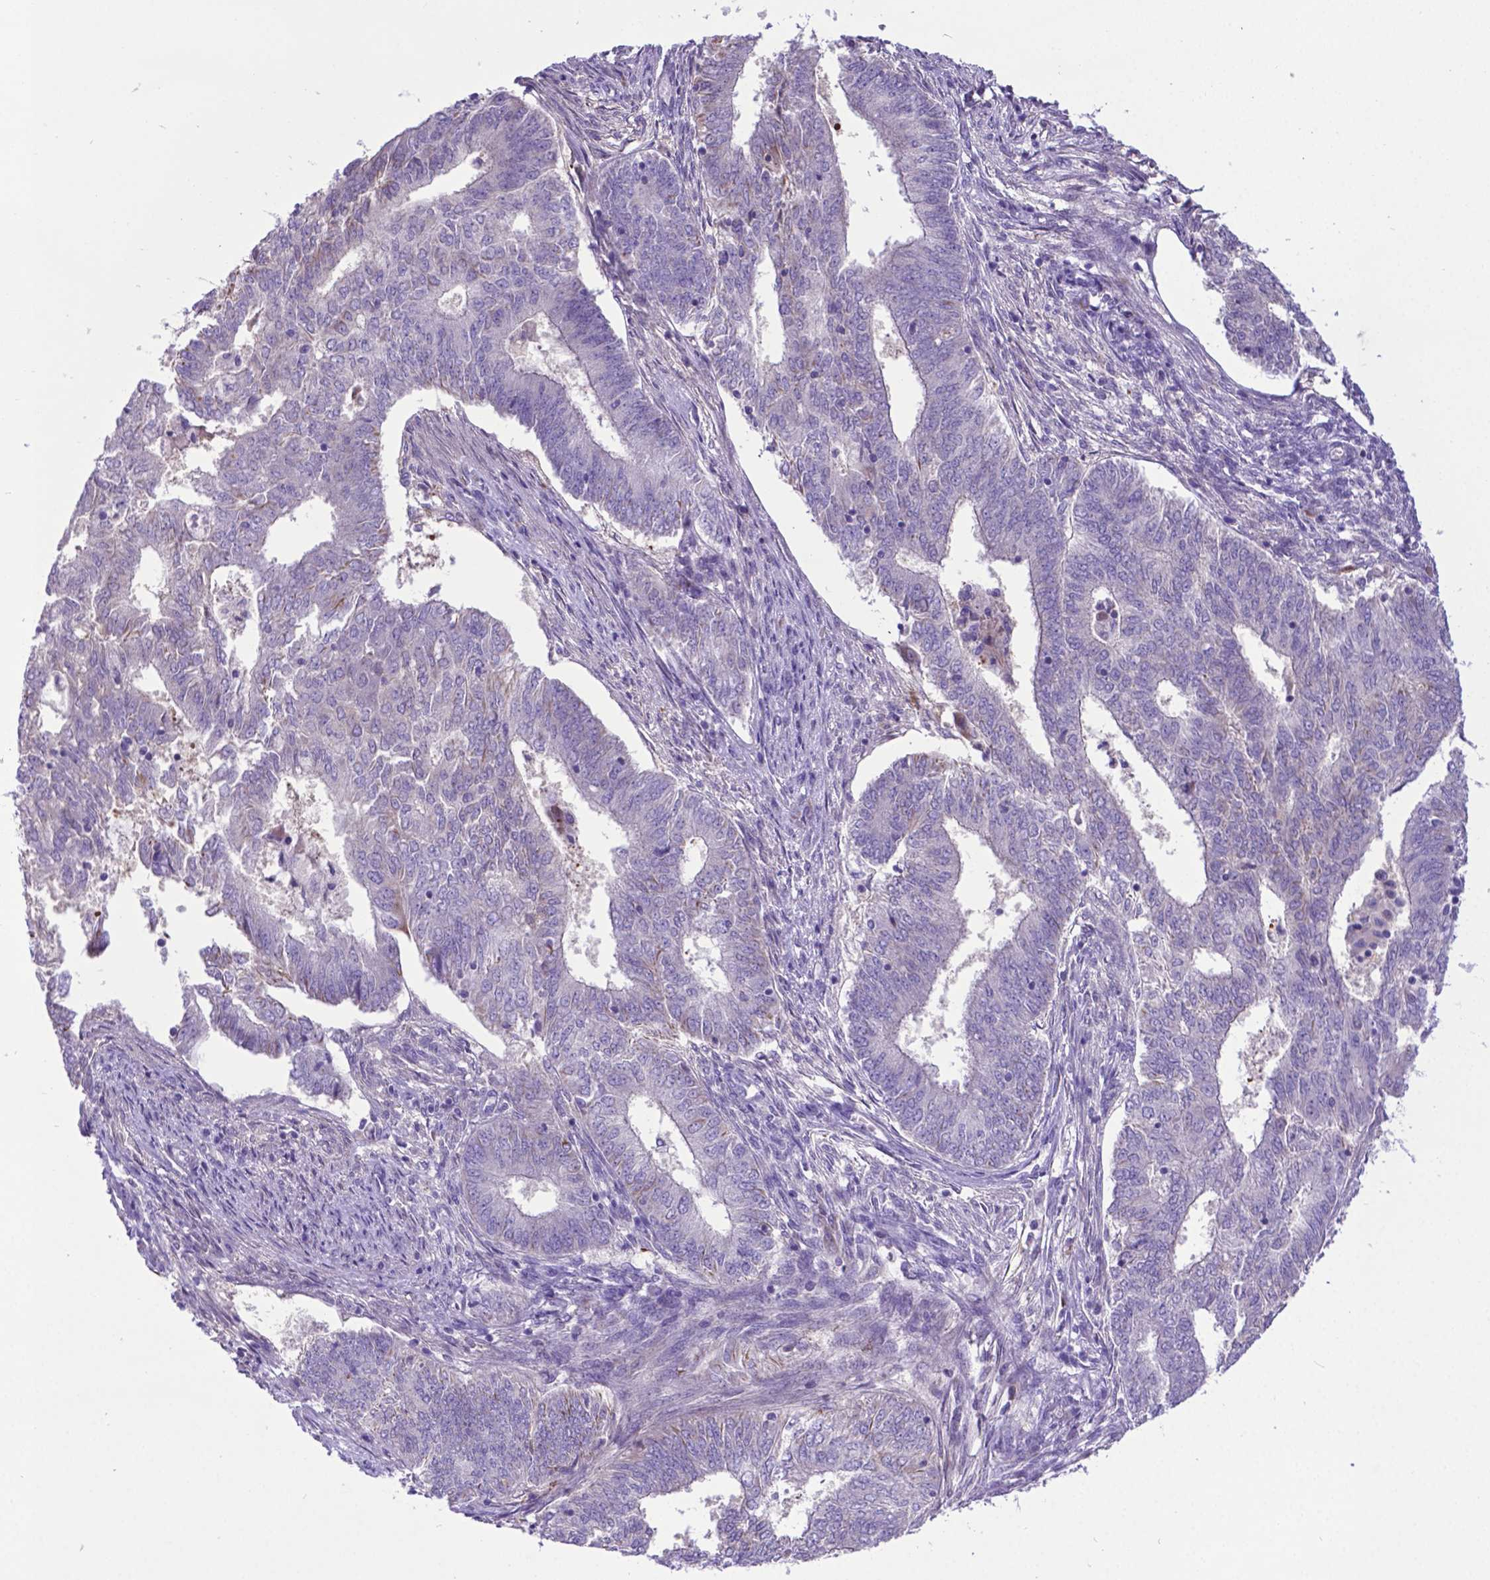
{"staining": {"intensity": "negative", "quantity": "none", "location": "none"}, "tissue": "endometrial cancer", "cell_type": "Tumor cells", "image_type": "cancer", "snomed": [{"axis": "morphology", "description": "Adenocarcinoma, NOS"}, {"axis": "topography", "description": "Endometrium"}], "caption": "High magnification brightfield microscopy of adenocarcinoma (endometrial) stained with DAB (brown) and counterstained with hematoxylin (blue): tumor cells show no significant expression. Brightfield microscopy of immunohistochemistry (IHC) stained with DAB (brown) and hematoxylin (blue), captured at high magnification.", "gene": "ADRA2B", "patient": {"sex": "female", "age": 62}}